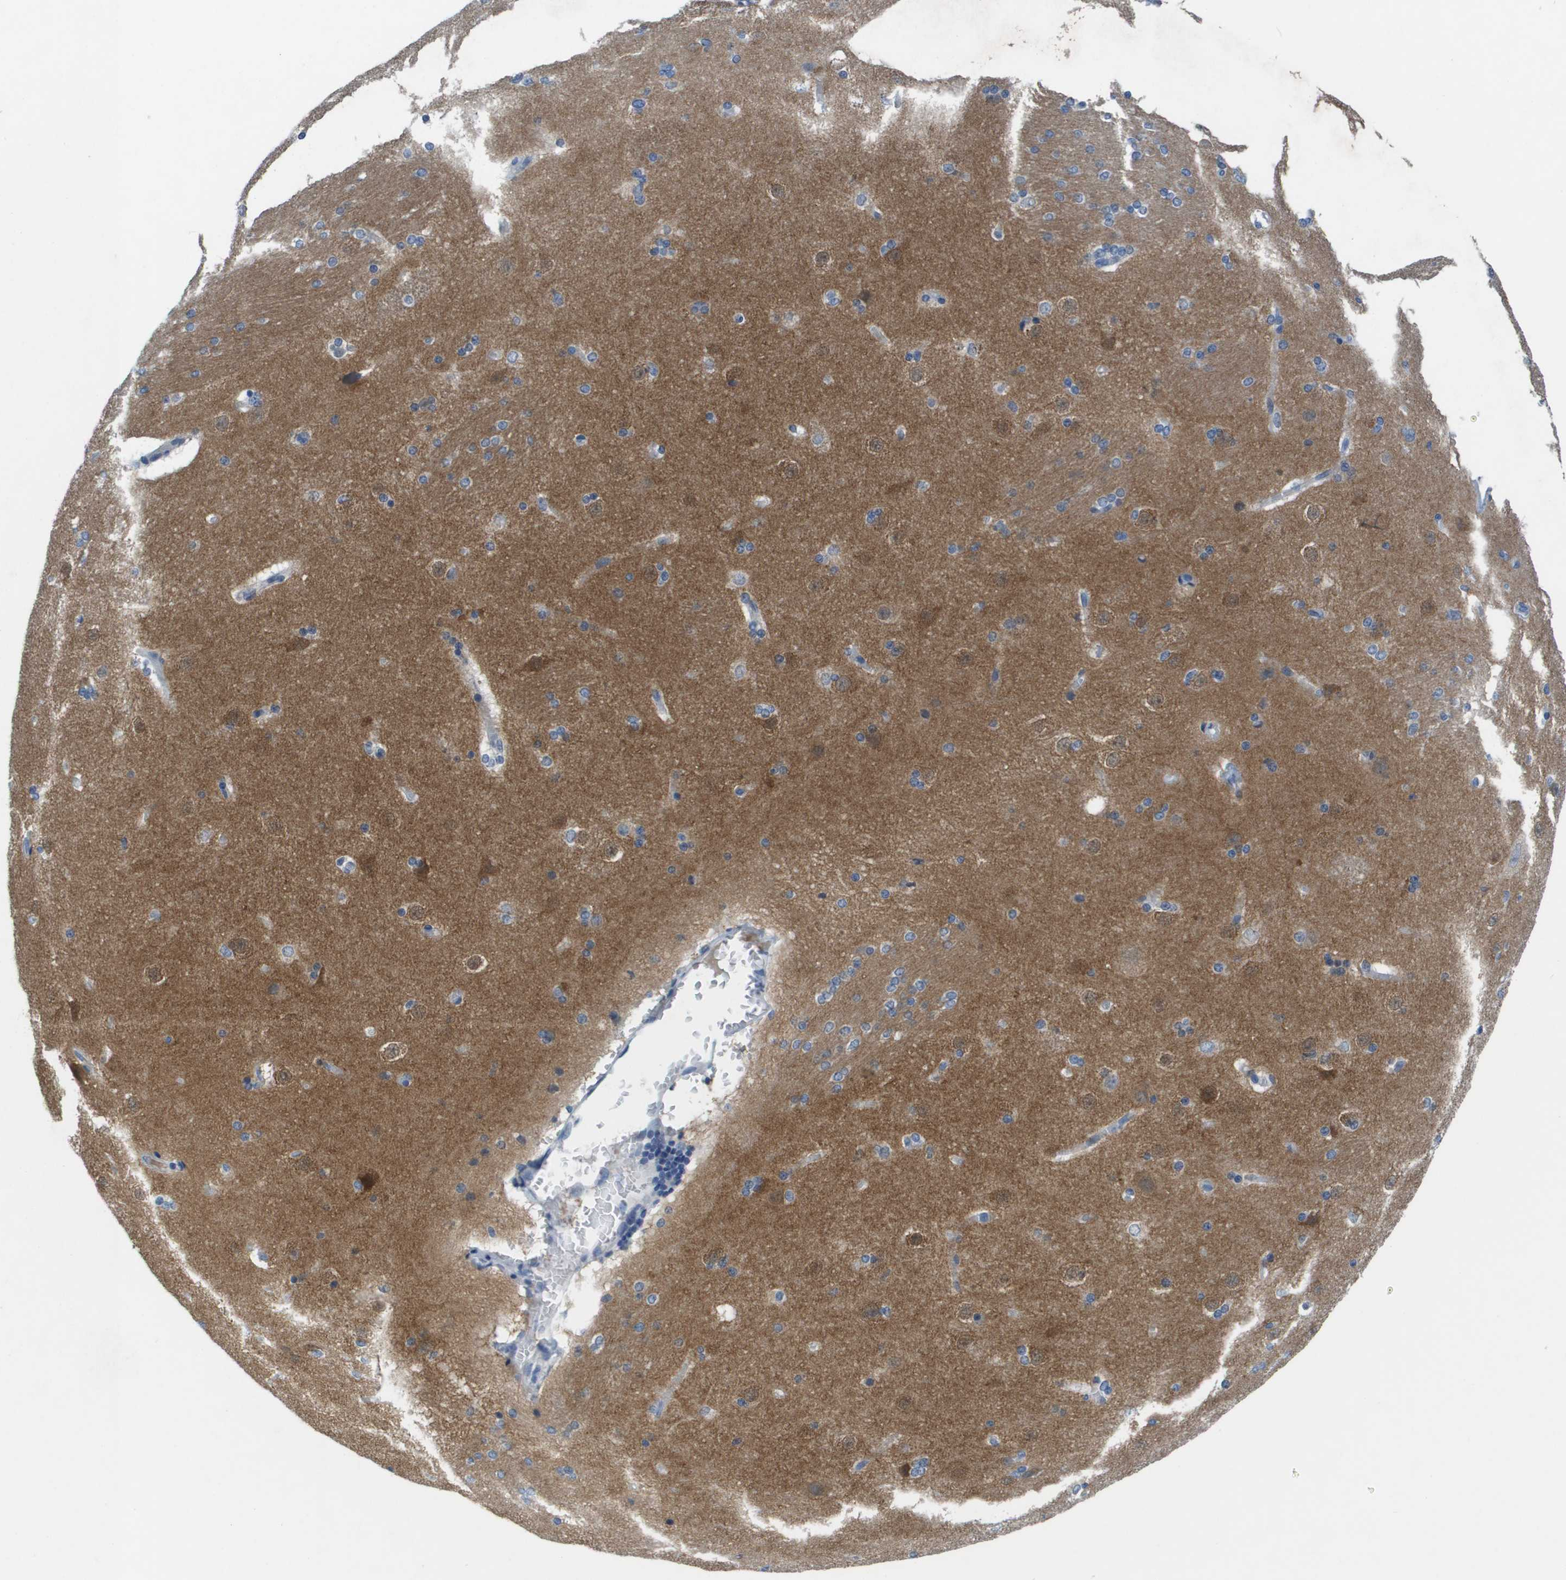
{"staining": {"intensity": "negative", "quantity": "none", "location": "none"}, "tissue": "caudate", "cell_type": "Glial cells", "image_type": "normal", "snomed": [{"axis": "morphology", "description": "Normal tissue, NOS"}, {"axis": "topography", "description": "Lateral ventricle wall"}], "caption": "Protein analysis of unremarkable caudate exhibits no significant positivity in glial cells. (DAB (3,3'-diaminobenzidine) IHC with hematoxylin counter stain).", "gene": "NCS1", "patient": {"sex": "female", "age": 19}}